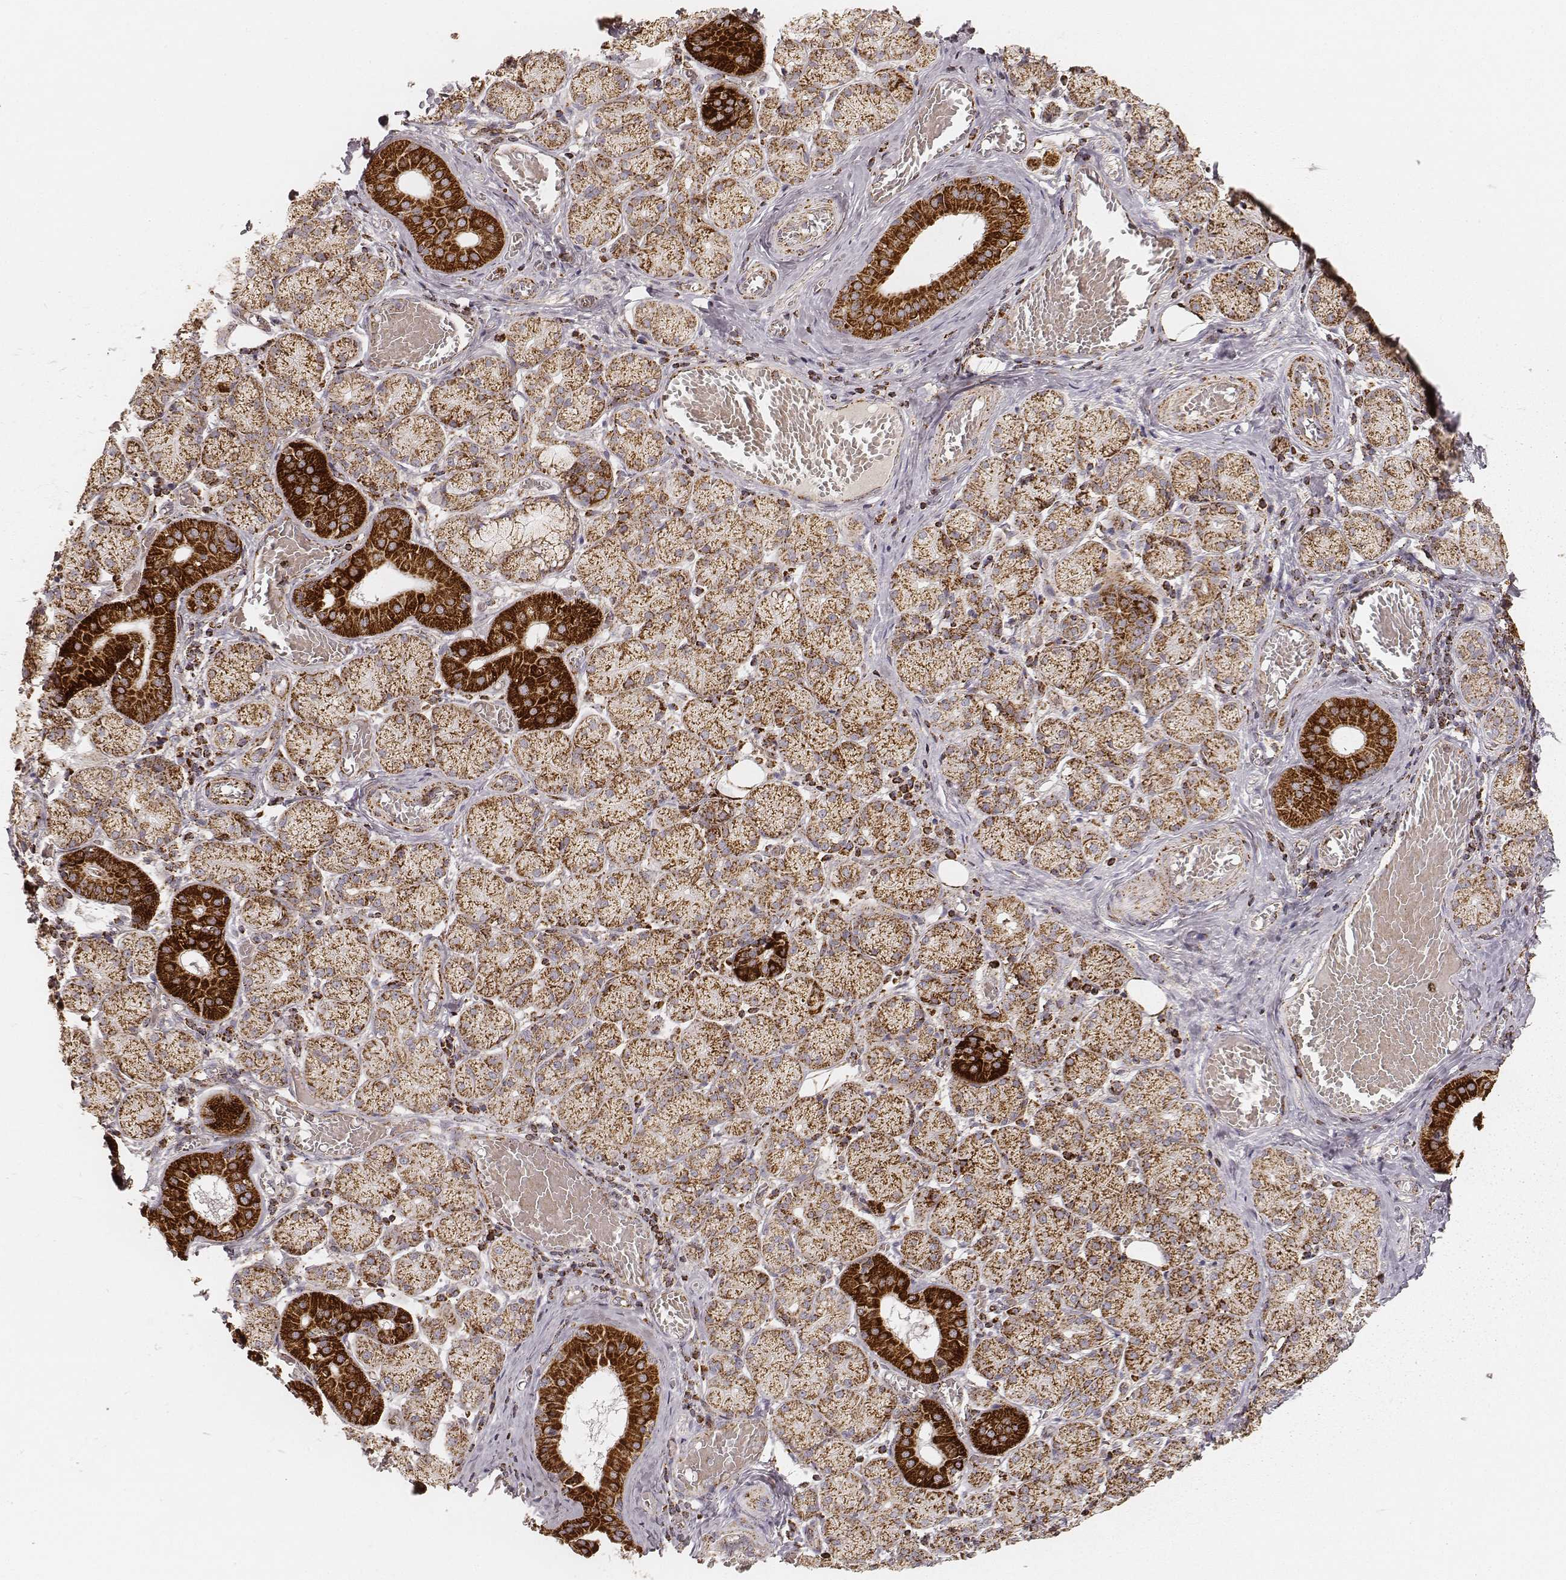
{"staining": {"intensity": "strong", "quantity": ">75%", "location": "cytoplasmic/membranous"}, "tissue": "salivary gland", "cell_type": "Glandular cells", "image_type": "normal", "snomed": [{"axis": "morphology", "description": "Normal tissue, NOS"}, {"axis": "topography", "description": "Salivary gland"}, {"axis": "topography", "description": "Peripheral nerve tissue"}], "caption": "Immunohistochemical staining of benign human salivary gland exhibits >75% levels of strong cytoplasmic/membranous protein positivity in approximately >75% of glandular cells. Using DAB (3,3'-diaminobenzidine) (brown) and hematoxylin (blue) stains, captured at high magnification using brightfield microscopy.", "gene": "CS", "patient": {"sex": "female", "age": 24}}